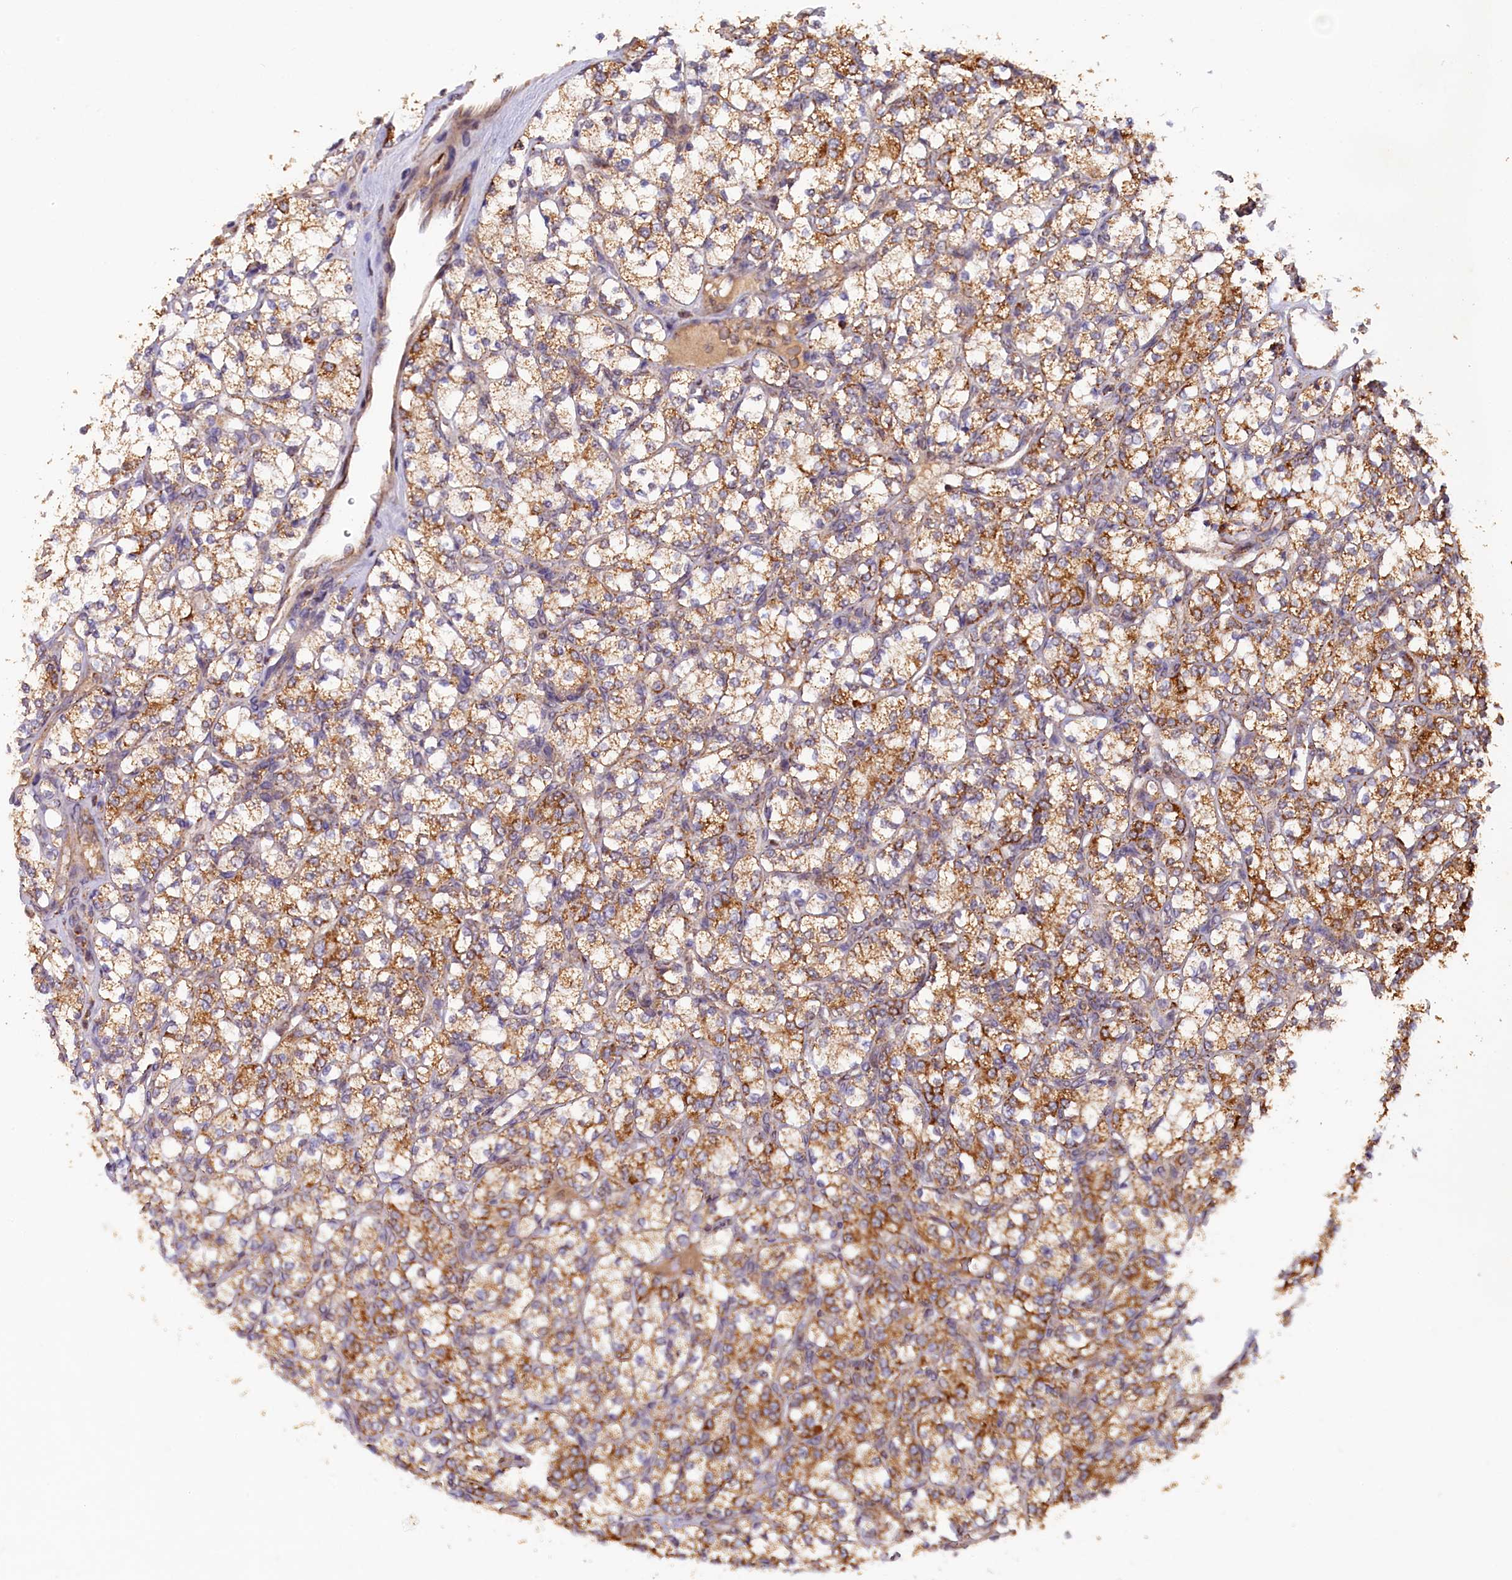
{"staining": {"intensity": "moderate", "quantity": ">75%", "location": "cytoplasmic/membranous"}, "tissue": "renal cancer", "cell_type": "Tumor cells", "image_type": "cancer", "snomed": [{"axis": "morphology", "description": "Adenocarcinoma, NOS"}, {"axis": "topography", "description": "Kidney"}], "caption": "Immunohistochemistry of renal cancer (adenocarcinoma) displays medium levels of moderate cytoplasmic/membranous positivity in approximately >75% of tumor cells.", "gene": "DUS3L", "patient": {"sex": "male", "age": 77}}